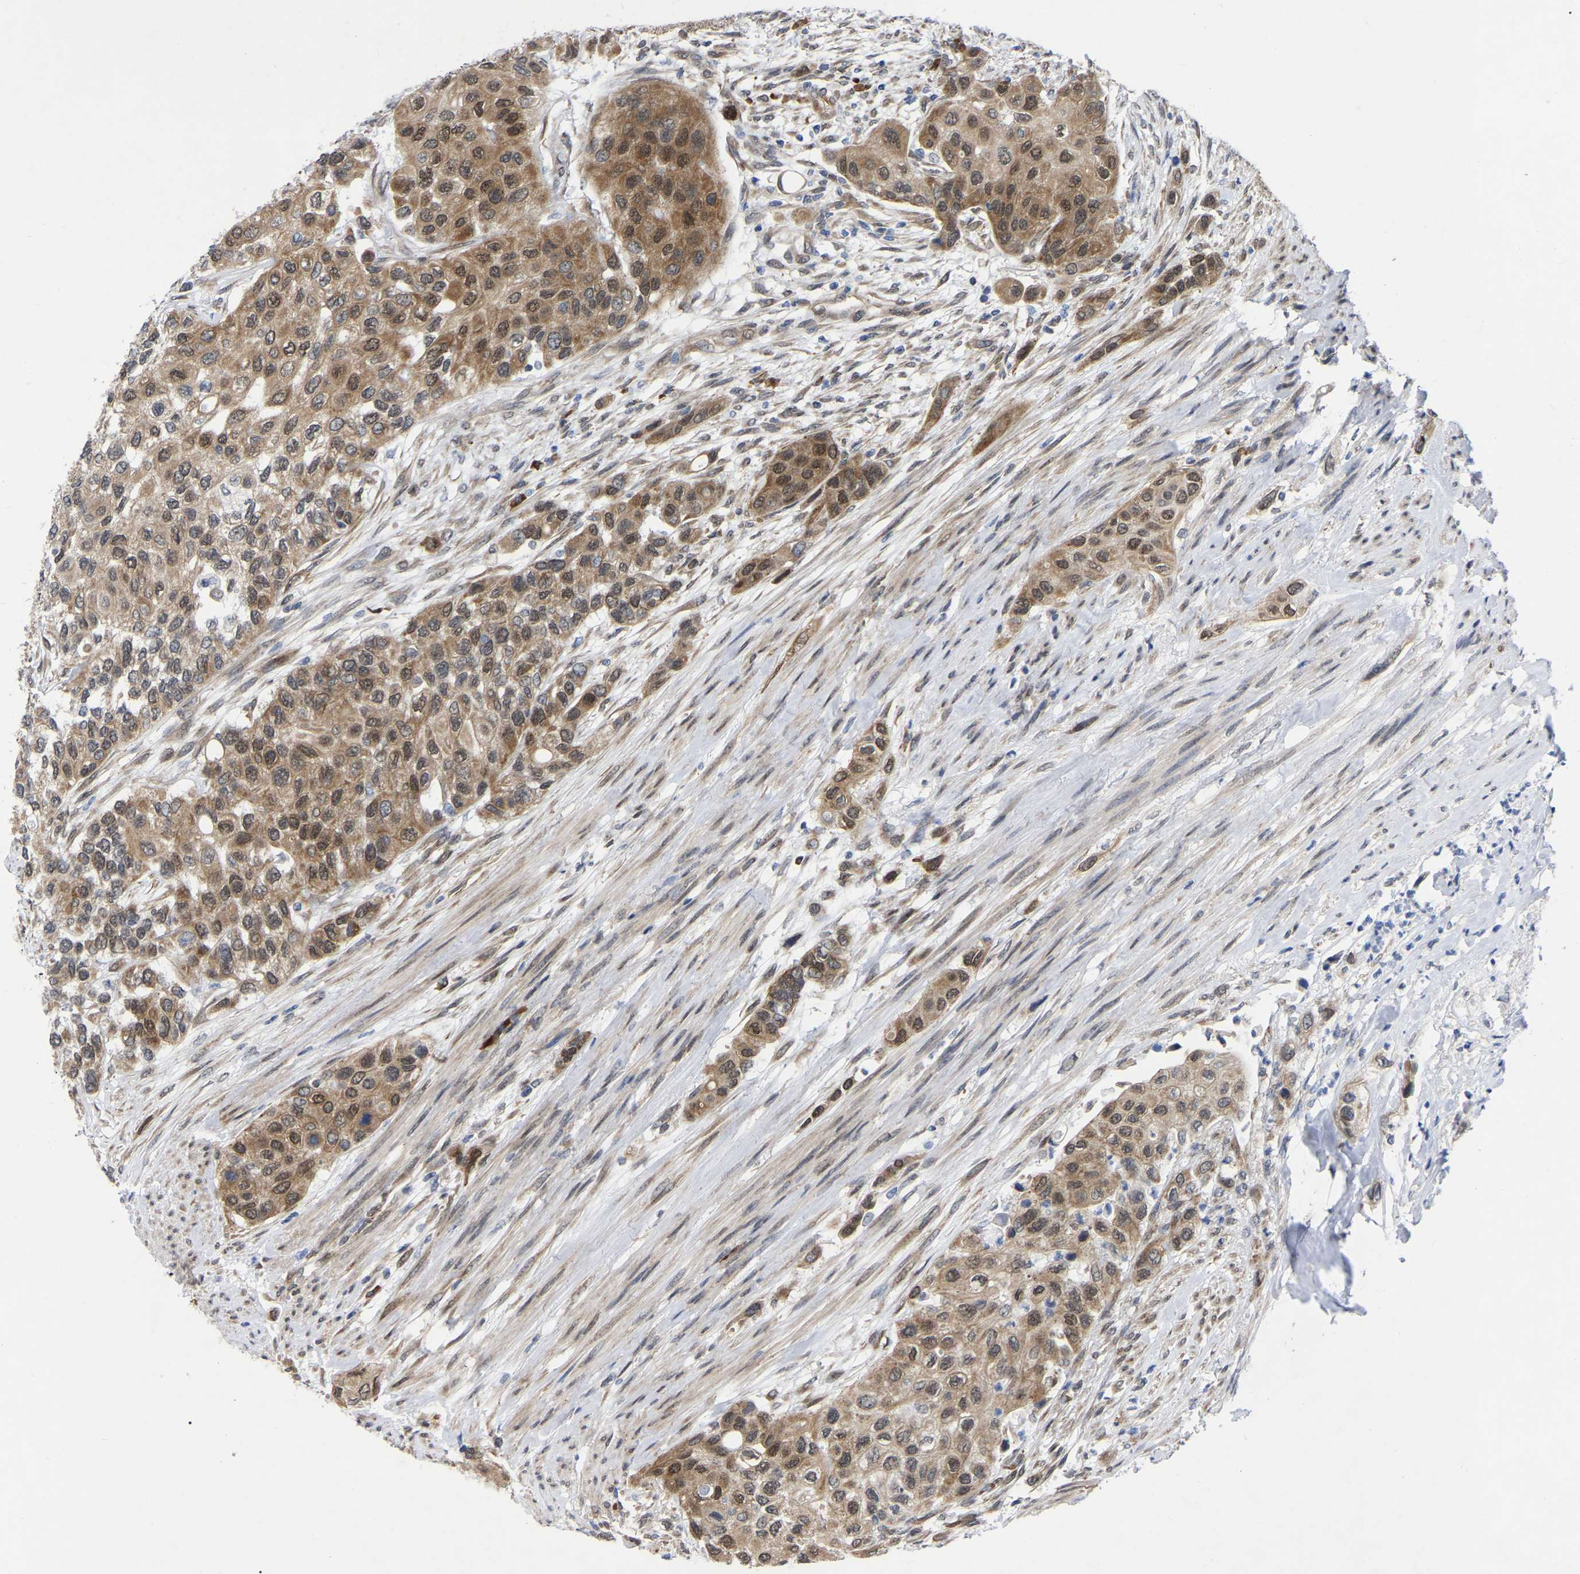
{"staining": {"intensity": "moderate", "quantity": ">75%", "location": "cytoplasmic/membranous,nuclear"}, "tissue": "urothelial cancer", "cell_type": "Tumor cells", "image_type": "cancer", "snomed": [{"axis": "morphology", "description": "Urothelial carcinoma, High grade"}, {"axis": "topography", "description": "Urinary bladder"}], "caption": "Tumor cells show moderate cytoplasmic/membranous and nuclear staining in approximately >75% of cells in high-grade urothelial carcinoma. The staining was performed using DAB to visualize the protein expression in brown, while the nuclei were stained in blue with hematoxylin (Magnification: 20x).", "gene": "UBE4B", "patient": {"sex": "female", "age": 56}}